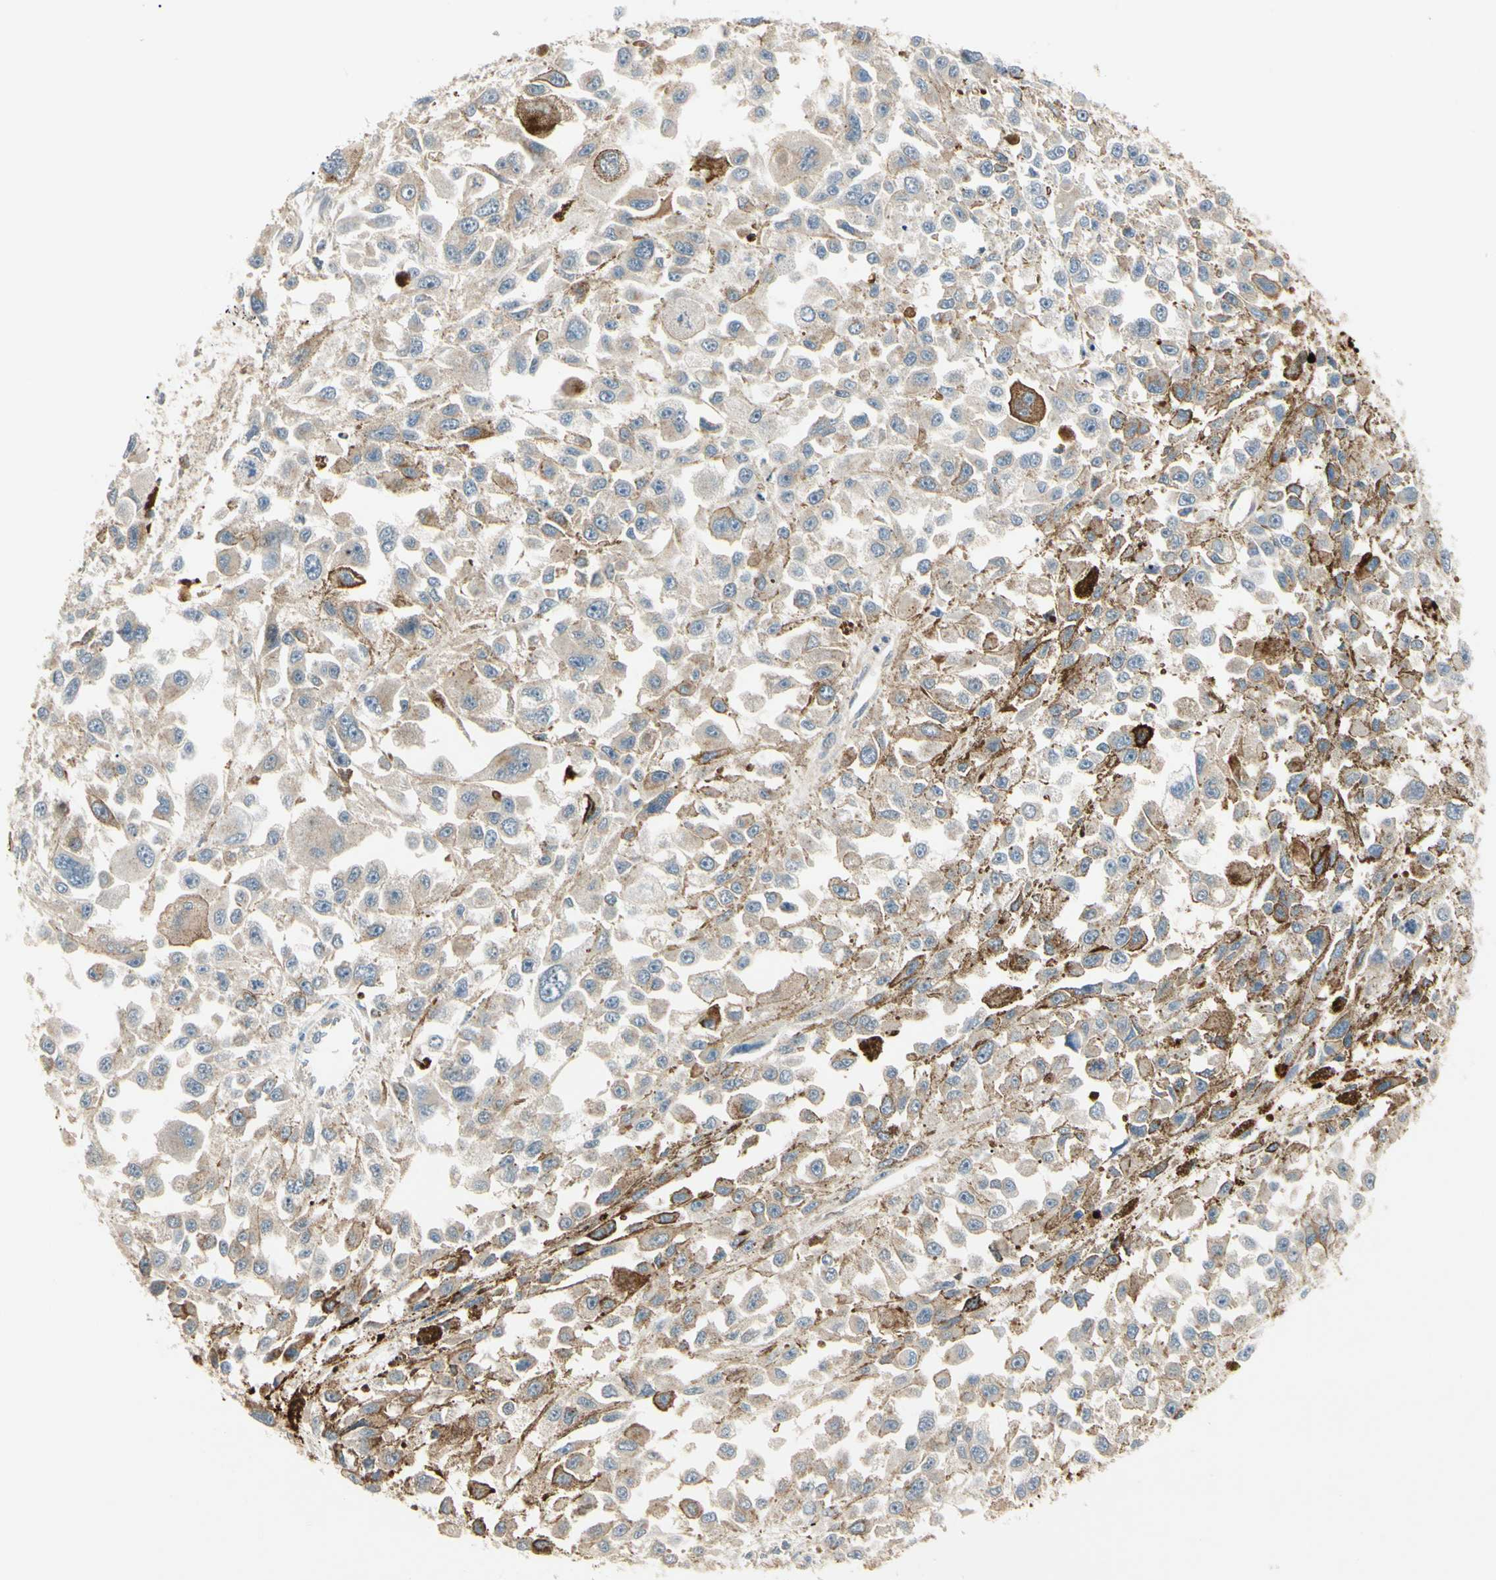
{"staining": {"intensity": "moderate", "quantity": ">75%", "location": "cytoplasmic/membranous"}, "tissue": "melanoma", "cell_type": "Tumor cells", "image_type": "cancer", "snomed": [{"axis": "morphology", "description": "Malignant melanoma, Metastatic site"}, {"axis": "topography", "description": "Lymph node"}], "caption": "IHC photomicrograph of human melanoma stained for a protein (brown), which exhibits medium levels of moderate cytoplasmic/membranous expression in about >75% of tumor cells.", "gene": "F2R", "patient": {"sex": "male", "age": 59}}